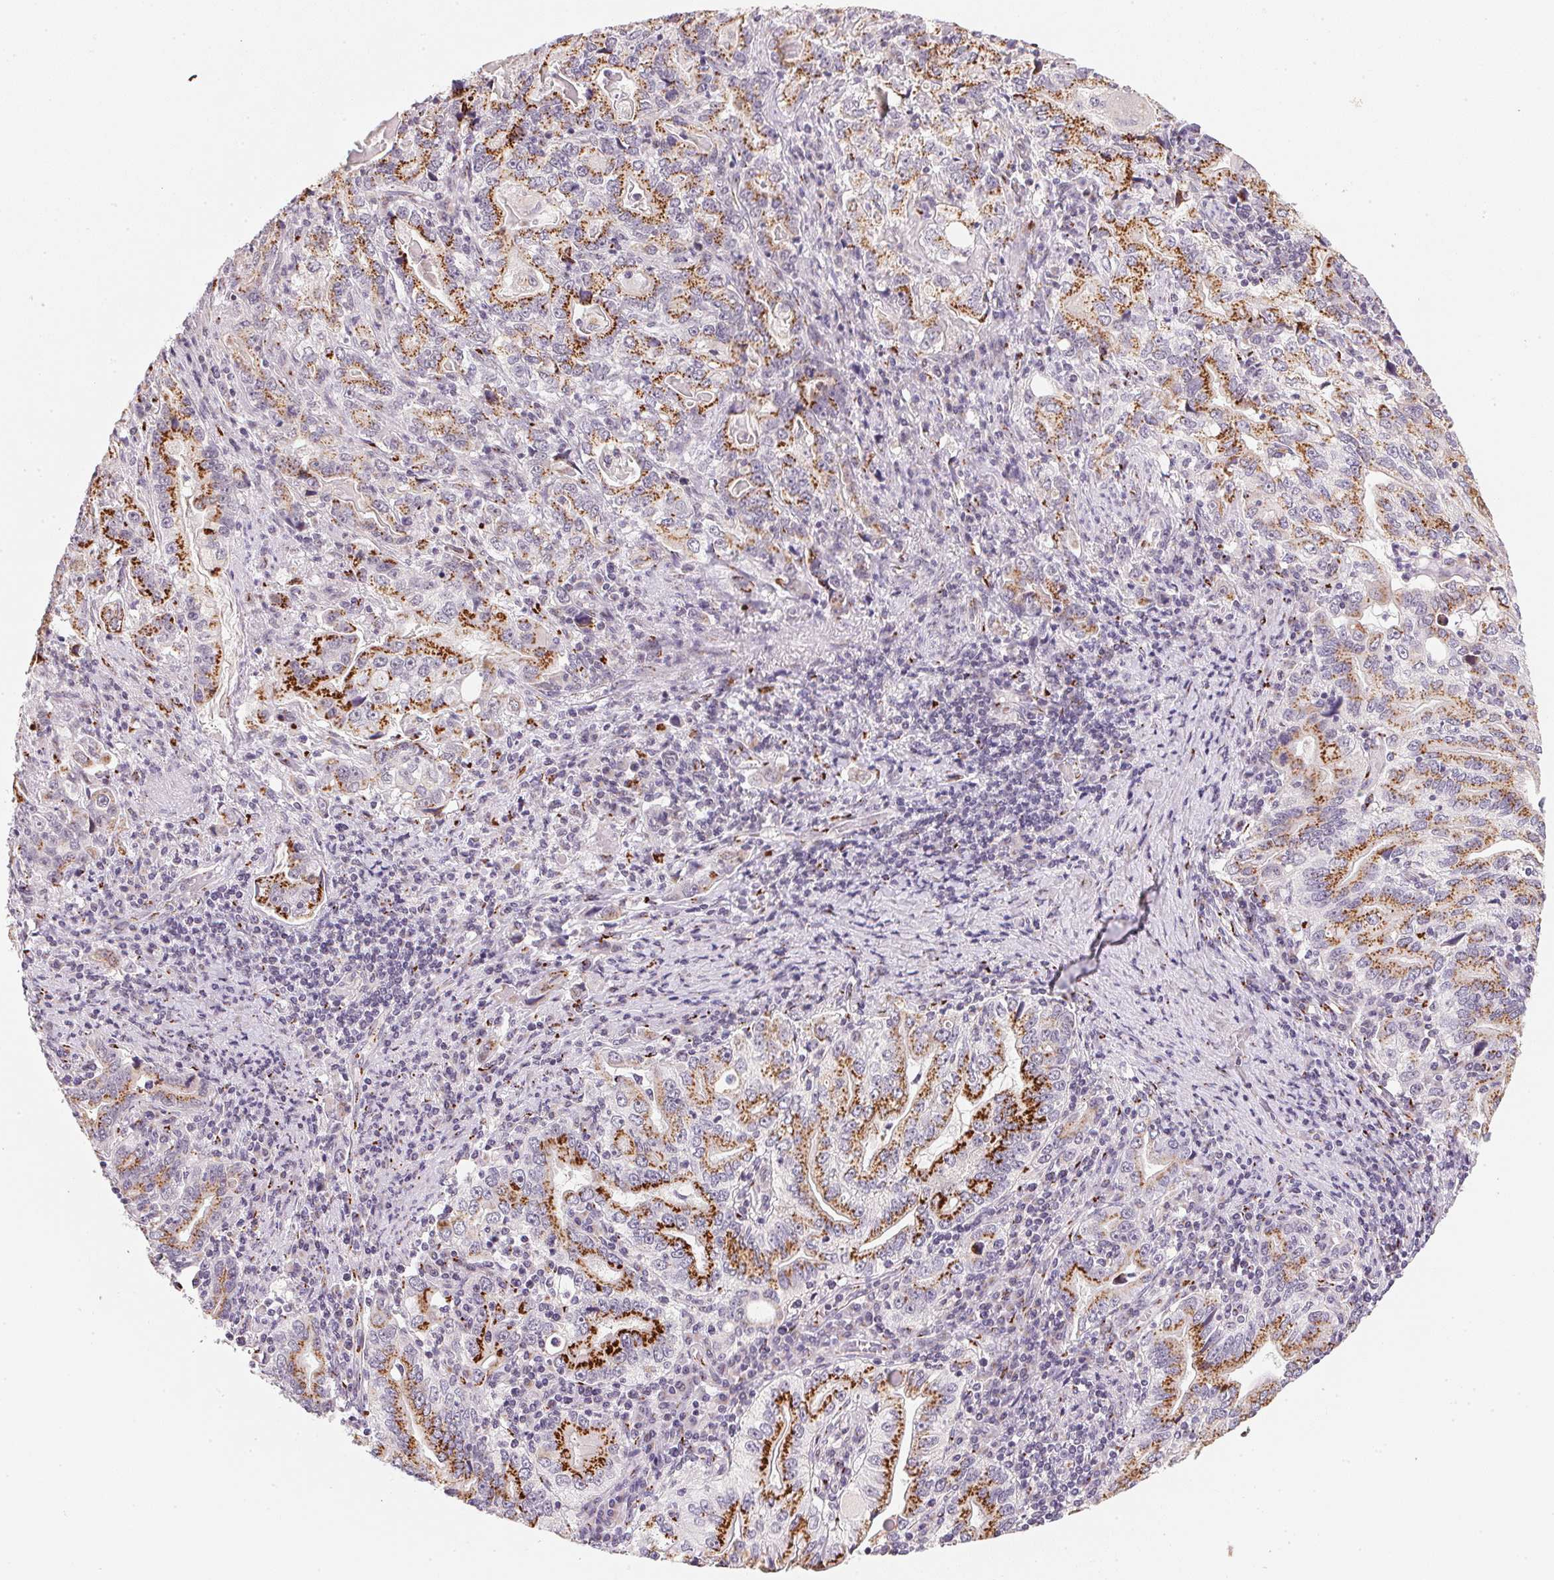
{"staining": {"intensity": "strong", "quantity": ">75%", "location": "cytoplasmic/membranous"}, "tissue": "stomach cancer", "cell_type": "Tumor cells", "image_type": "cancer", "snomed": [{"axis": "morphology", "description": "Adenocarcinoma, NOS"}, {"axis": "topography", "description": "Stomach, lower"}], "caption": "Strong cytoplasmic/membranous staining for a protein is present in about >75% of tumor cells of adenocarcinoma (stomach) using immunohistochemistry.", "gene": "RAB22A", "patient": {"sex": "female", "age": 72}}